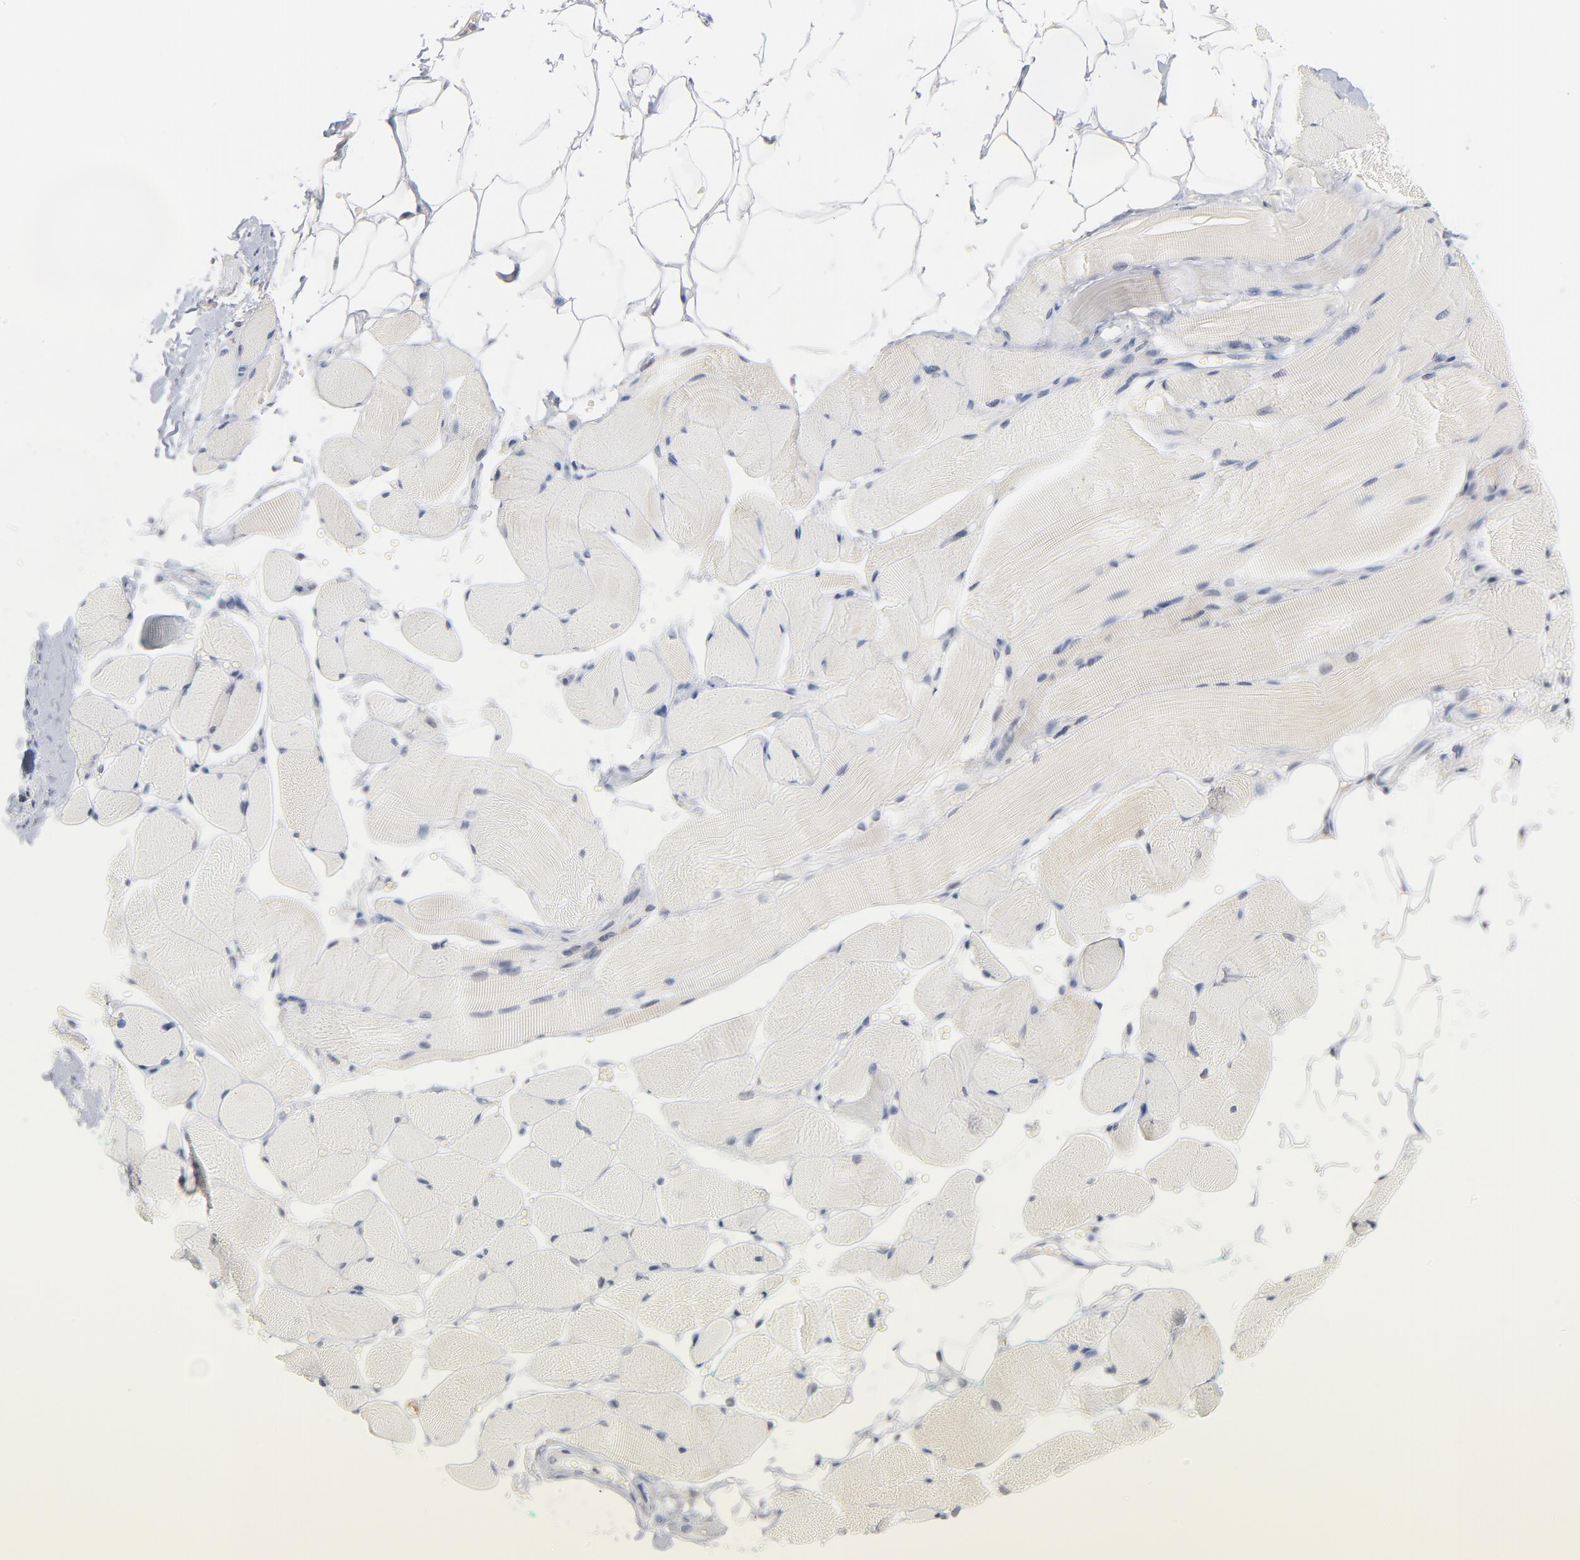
{"staining": {"intensity": "negative", "quantity": "none", "location": "none"}, "tissue": "skeletal muscle", "cell_type": "Myocytes", "image_type": "normal", "snomed": [{"axis": "morphology", "description": "Normal tissue, NOS"}, {"axis": "topography", "description": "Skeletal muscle"}, {"axis": "topography", "description": "Peripheral nerve tissue"}], "caption": "This micrograph is of normal skeletal muscle stained with immunohistochemistry (IHC) to label a protein in brown with the nuclei are counter-stained blue. There is no staining in myocytes.", "gene": "UBL4A", "patient": {"sex": "female", "age": 84}}